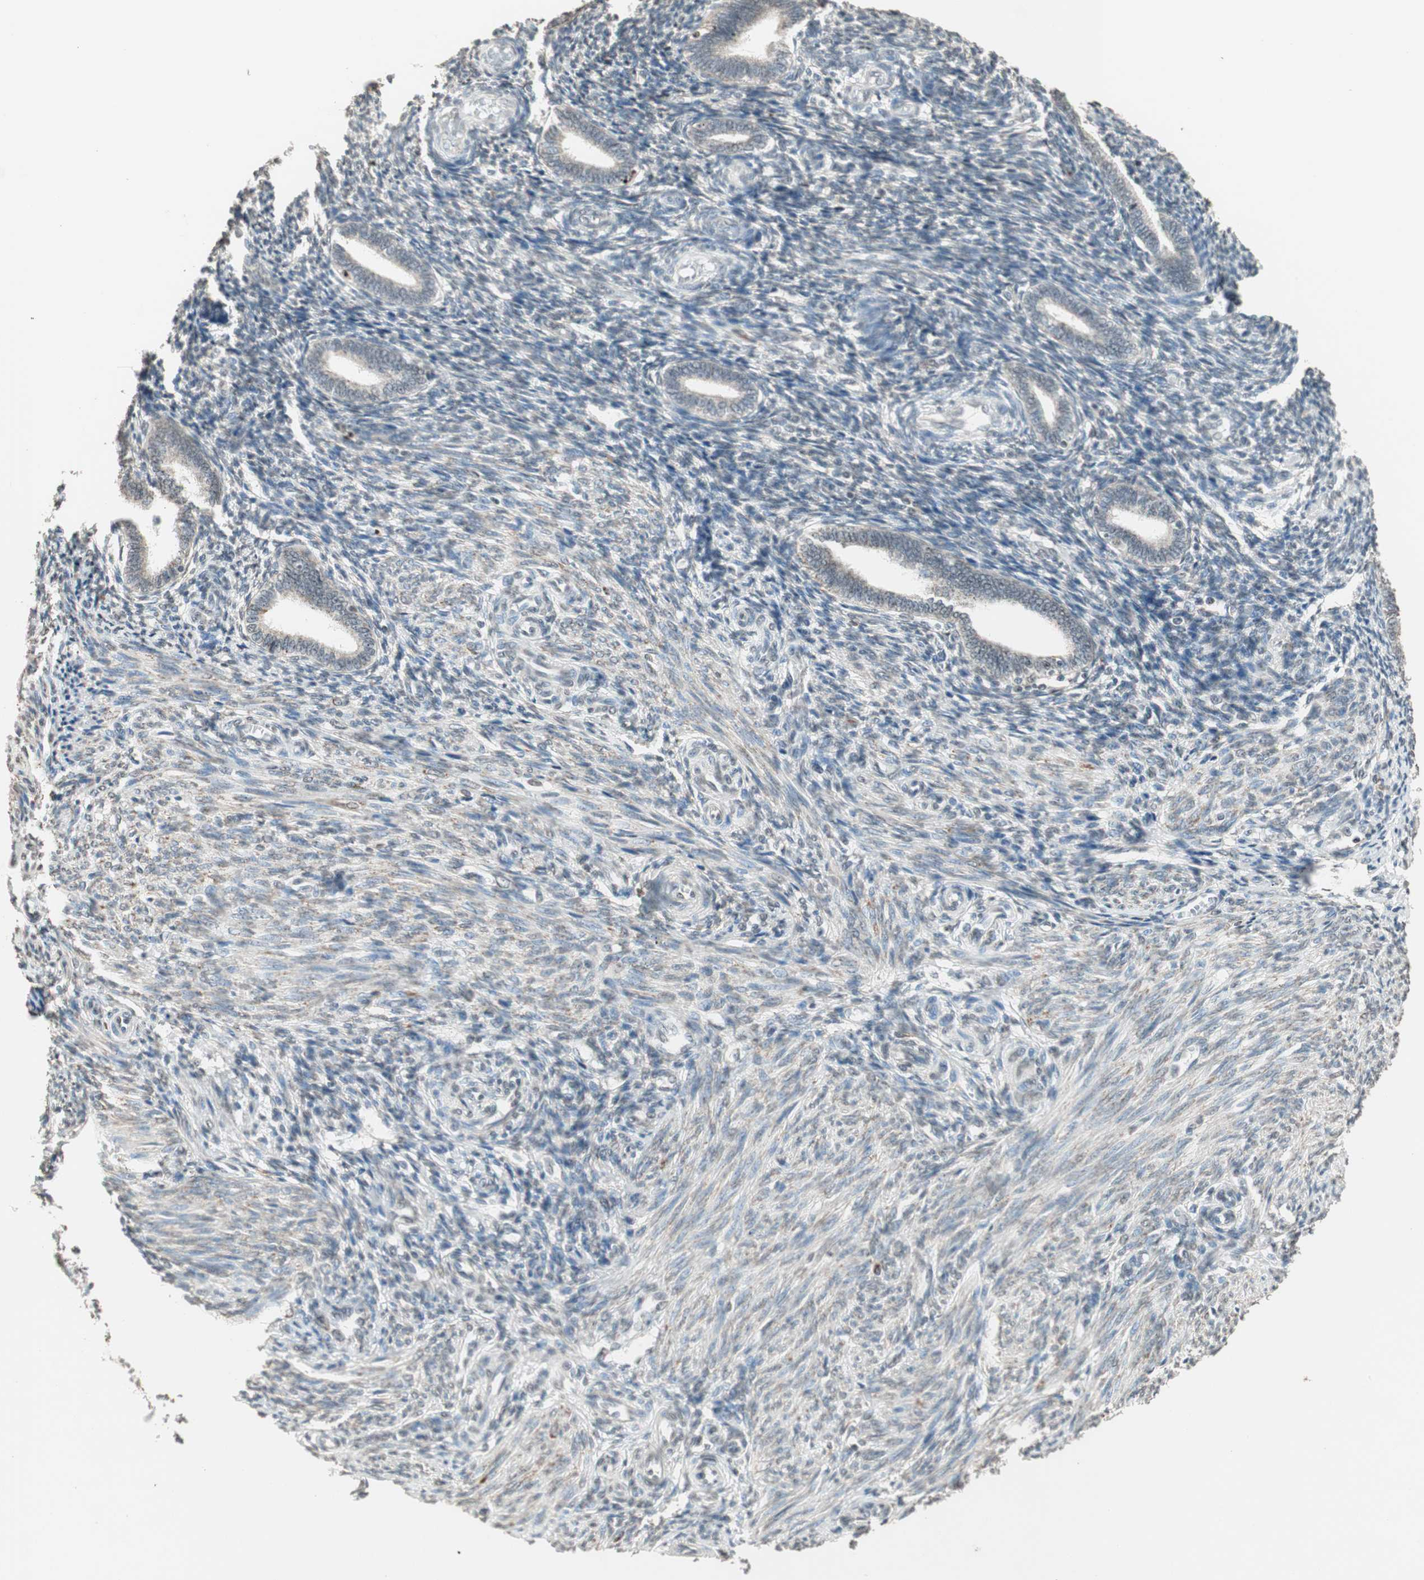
{"staining": {"intensity": "weak", "quantity": "25%-75%", "location": "cytoplasmic/membranous"}, "tissue": "endometrium", "cell_type": "Cells in endometrial stroma", "image_type": "normal", "snomed": [{"axis": "morphology", "description": "Normal tissue, NOS"}, {"axis": "topography", "description": "Endometrium"}], "caption": "IHC image of normal endometrium: human endometrium stained using immunohistochemistry (IHC) shows low levels of weak protein expression localized specifically in the cytoplasmic/membranous of cells in endometrial stroma, appearing as a cytoplasmic/membranous brown color.", "gene": "PRELID1", "patient": {"sex": "female", "age": 27}}